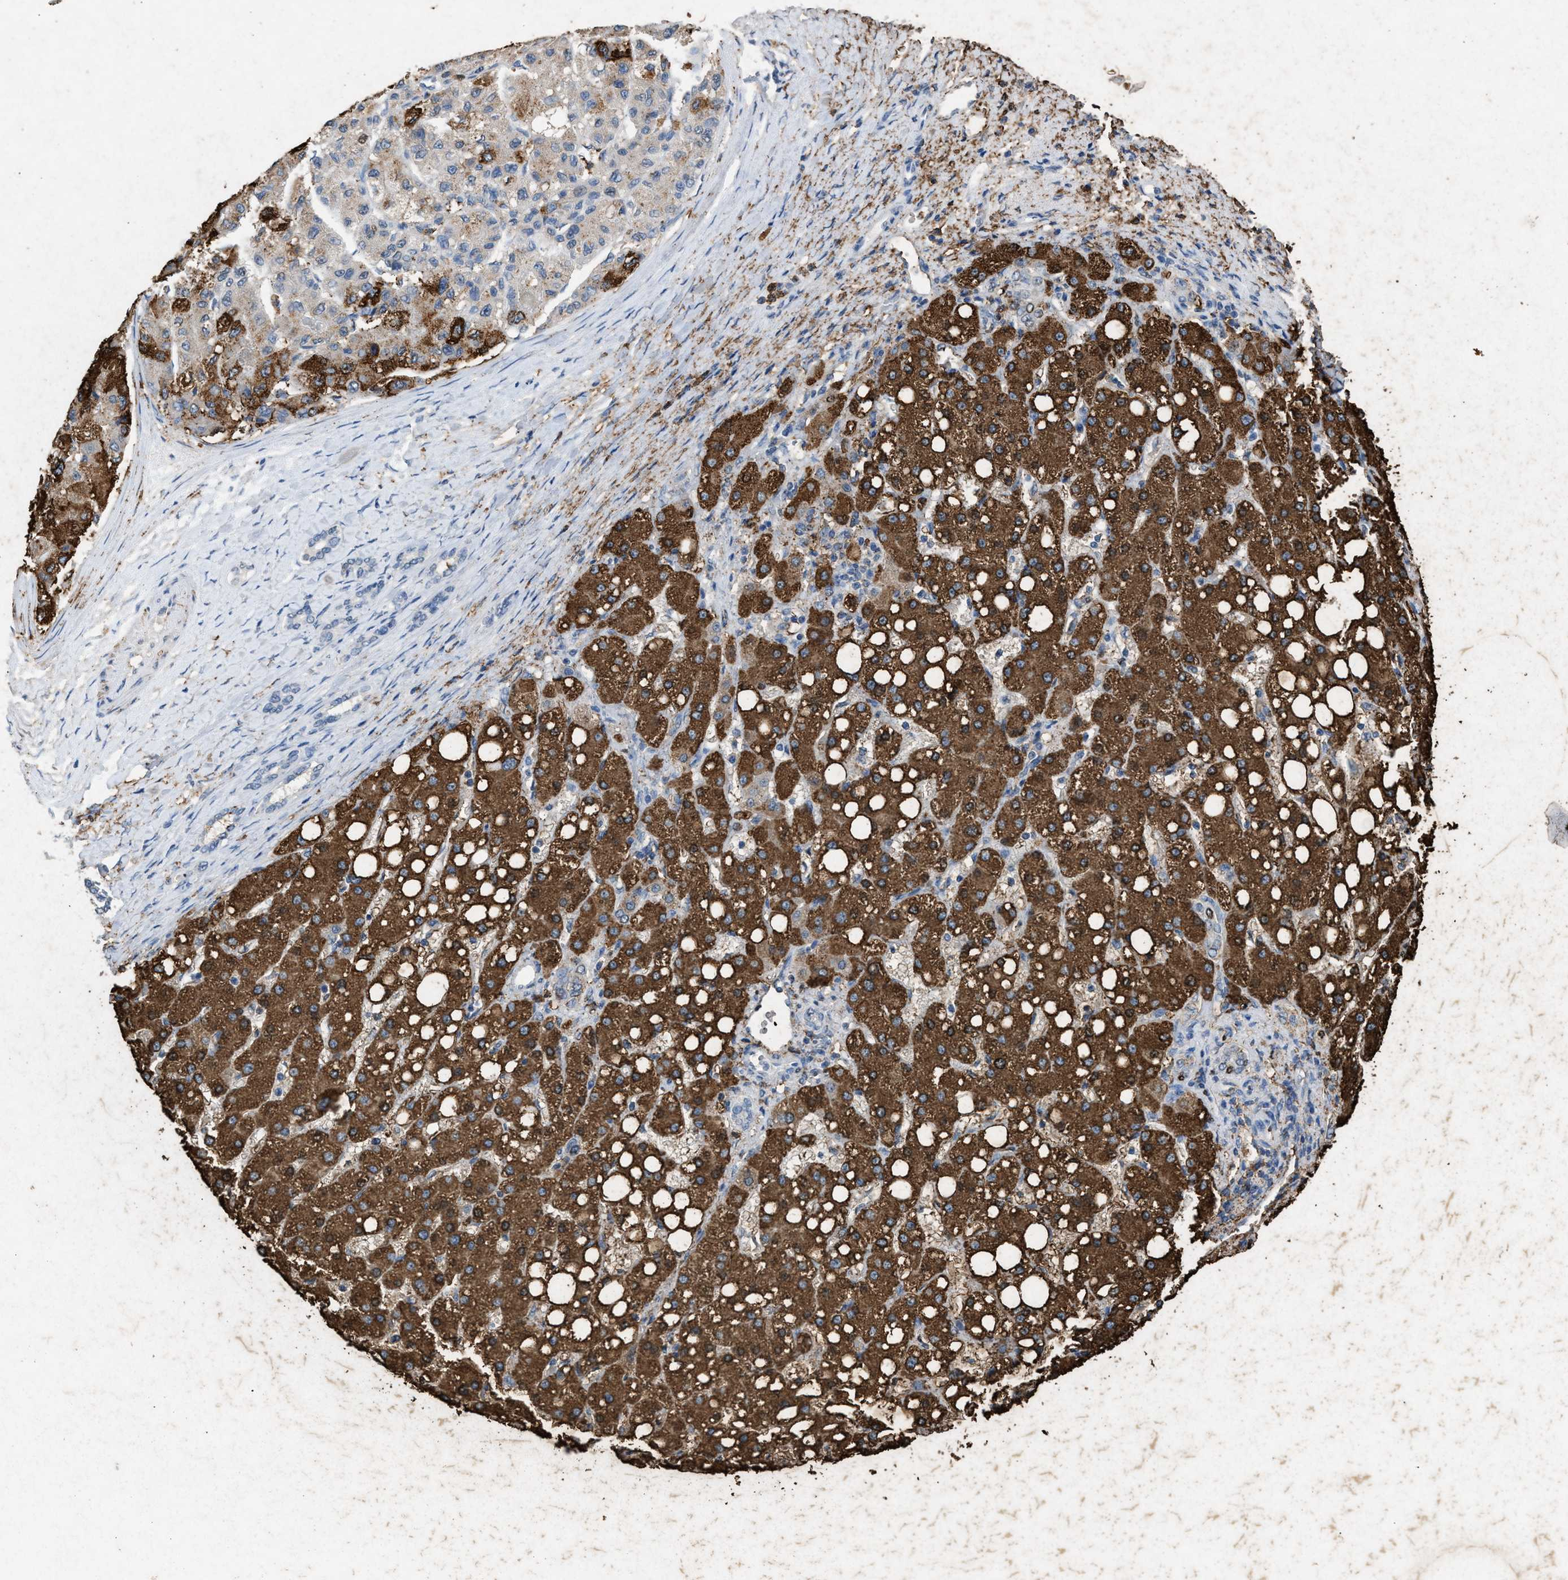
{"staining": {"intensity": "strong", "quantity": "25%-75%", "location": "cytoplasmic/membranous"}, "tissue": "liver cancer", "cell_type": "Tumor cells", "image_type": "cancer", "snomed": [{"axis": "morphology", "description": "Carcinoma, Hepatocellular, NOS"}, {"axis": "topography", "description": "Liver"}], "caption": "Brown immunohistochemical staining in human liver cancer reveals strong cytoplasmic/membranous staining in approximately 25%-75% of tumor cells.", "gene": "LTB4R2", "patient": {"sex": "male", "age": 80}}